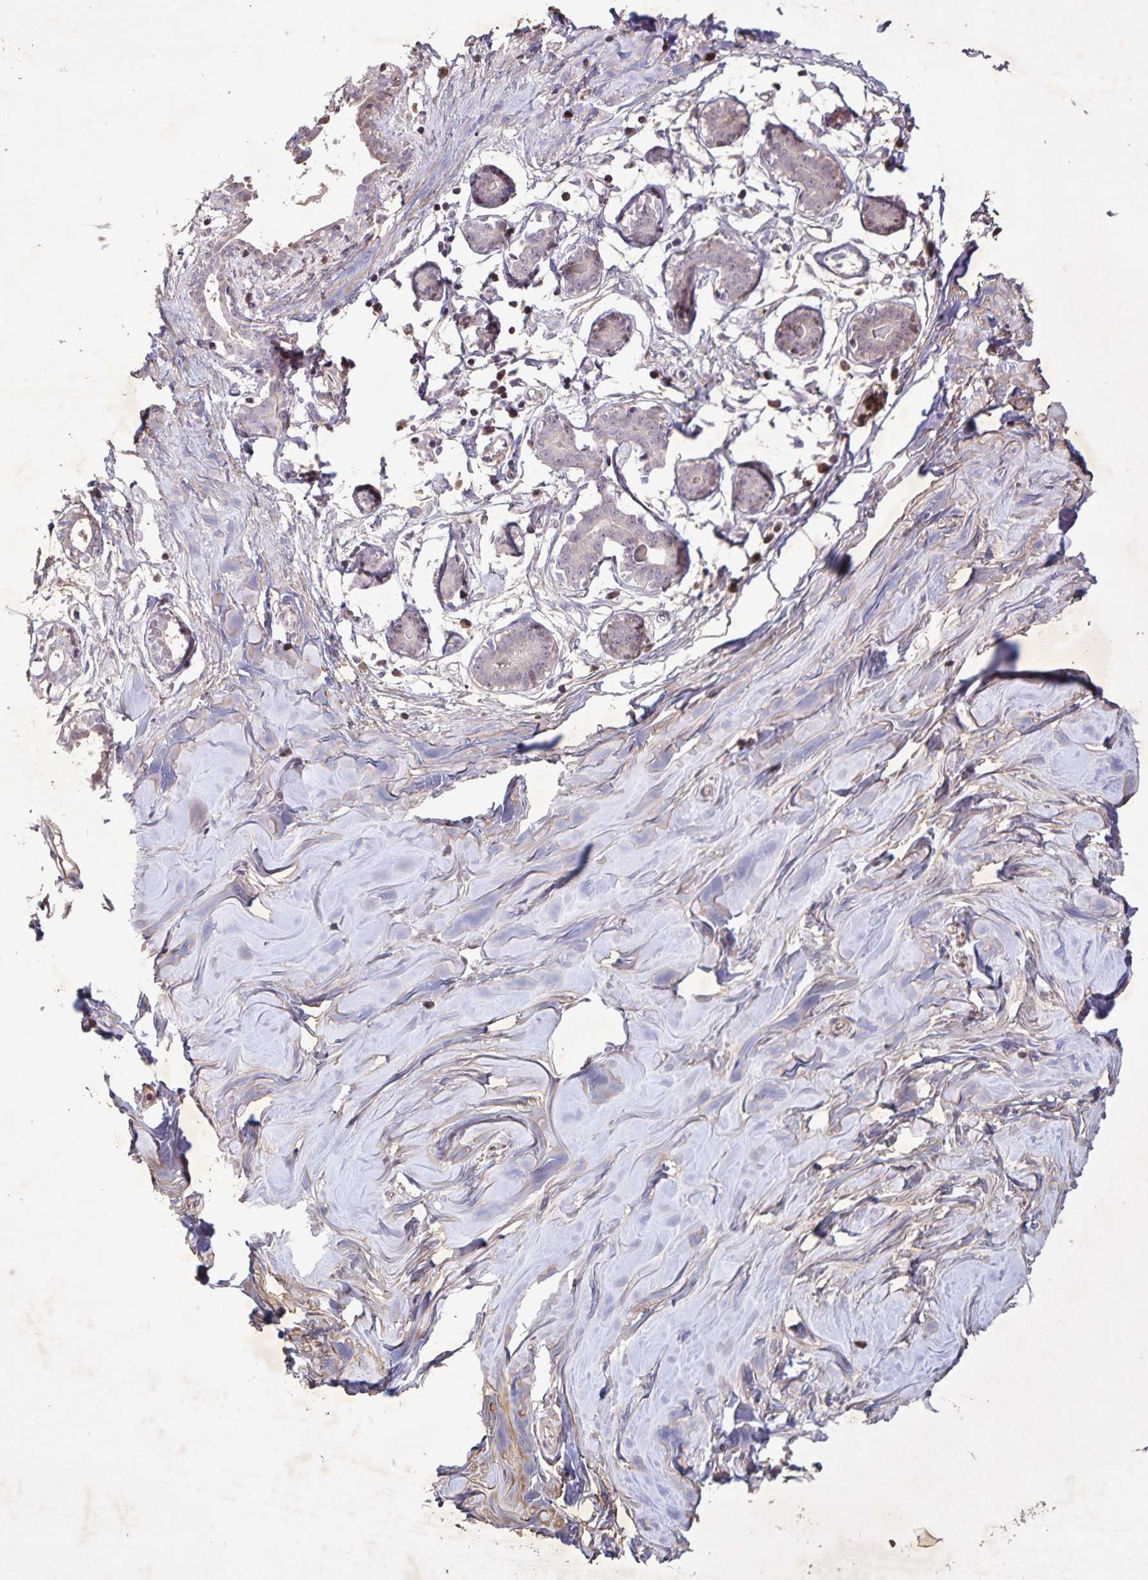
{"staining": {"intensity": "negative", "quantity": "none", "location": "none"}, "tissue": "breast", "cell_type": "Adipocytes", "image_type": "normal", "snomed": [{"axis": "morphology", "description": "Normal tissue, NOS"}, {"axis": "topography", "description": "Breast"}], "caption": "Adipocytes are negative for brown protein staining in unremarkable breast. Nuclei are stained in blue.", "gene": "GDF2", "patient": {"sex": "female", "age": 27}}